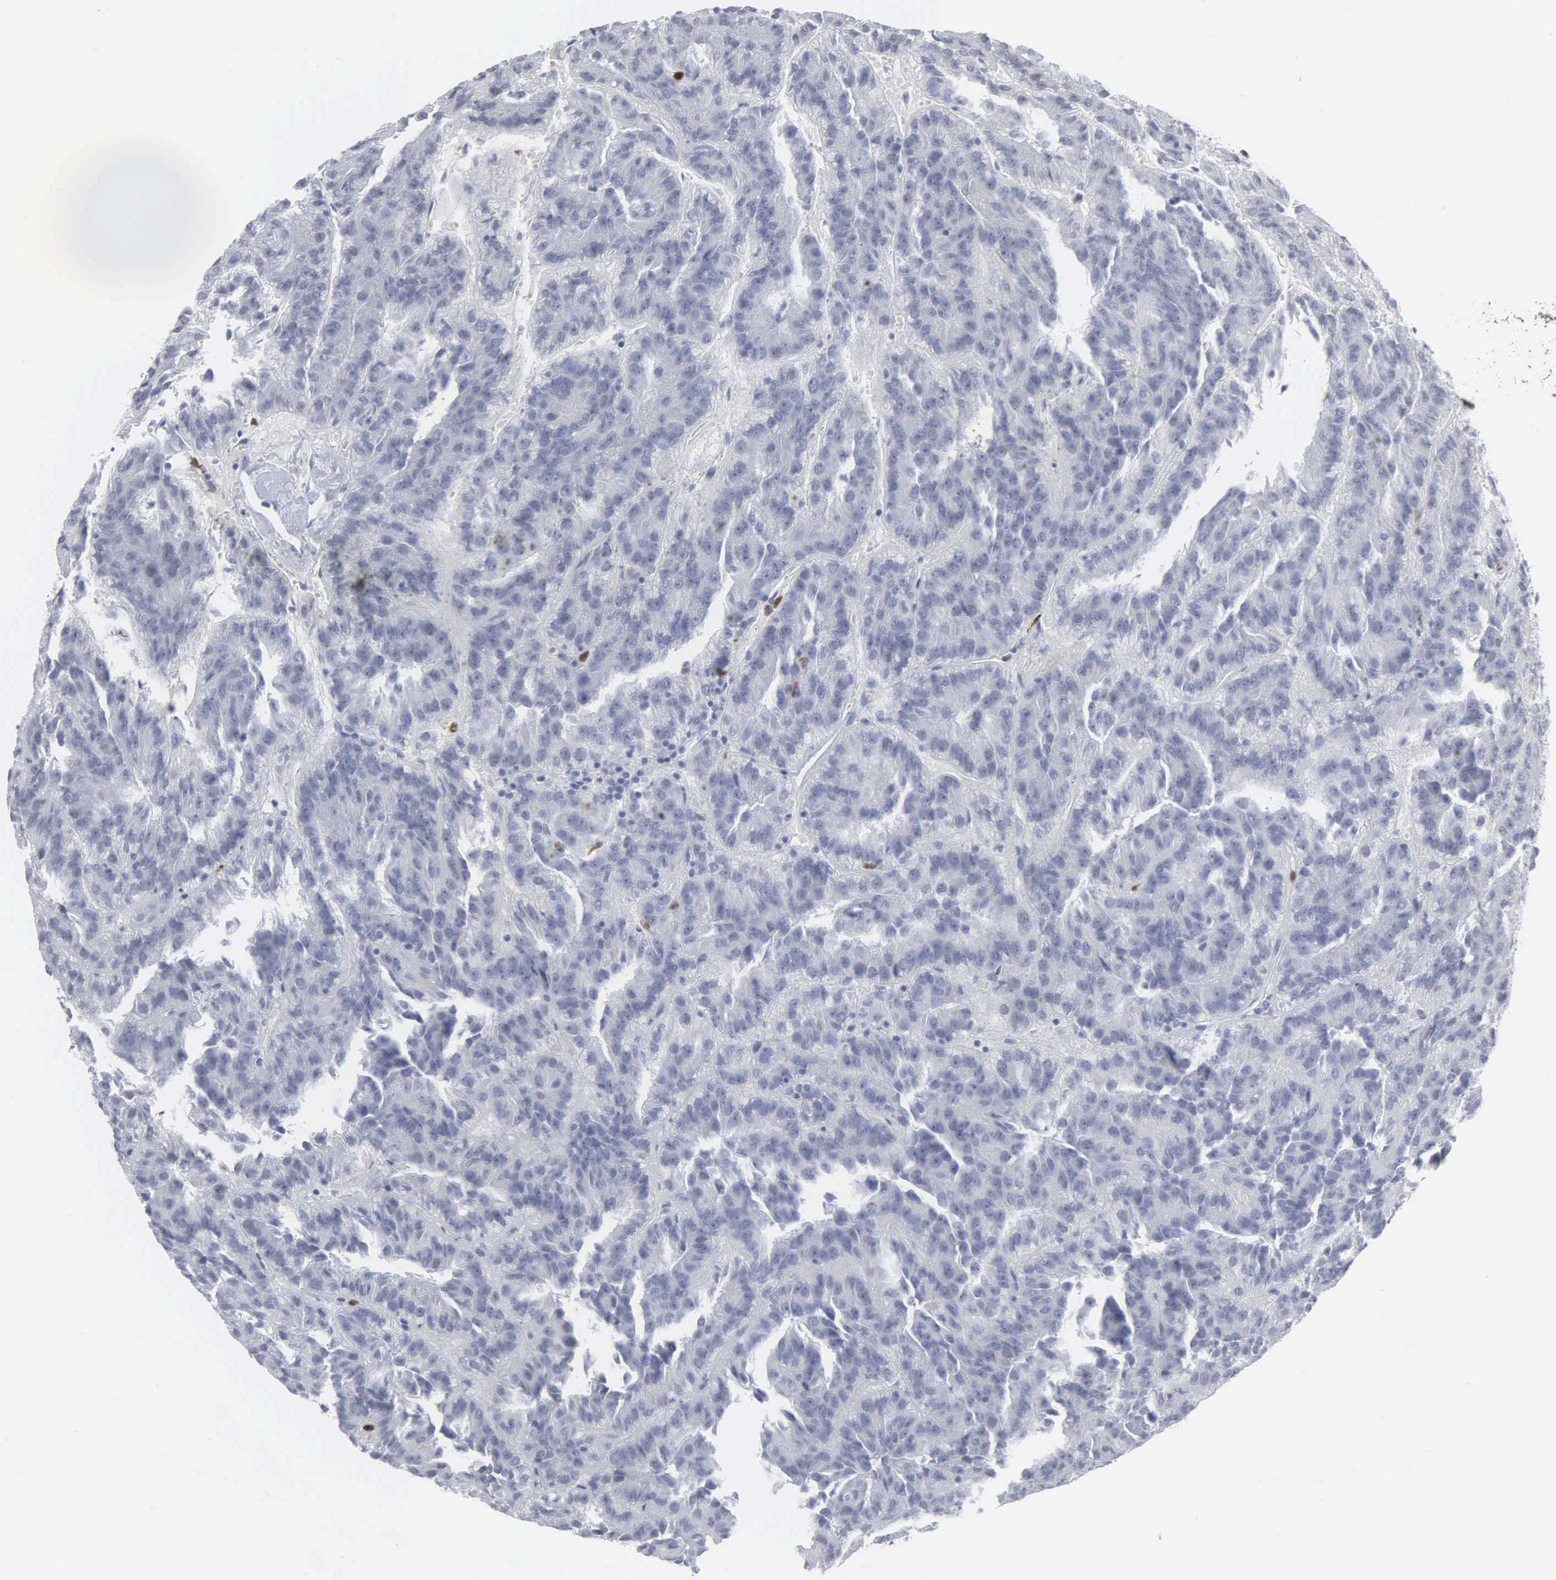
{"staining": {"intensity": "negative", "quantity": "none", "location": "none"}, "tissue": "renal cancer", "cell_type": "Tumor cells", "image_type": "cancer", "snomed": [{"axis": "morphology", "description": "Adenocarcinoma, NOS"}, {"axis": "topography", "description": "Kidney"}], "caption": "DAB immunohistochemical staining of renal cancer (adenocarcinoma) displays no significant staining in tumor cells.", "gene": "SPIN3", "patient": {"sex": "male", "age": 46}}